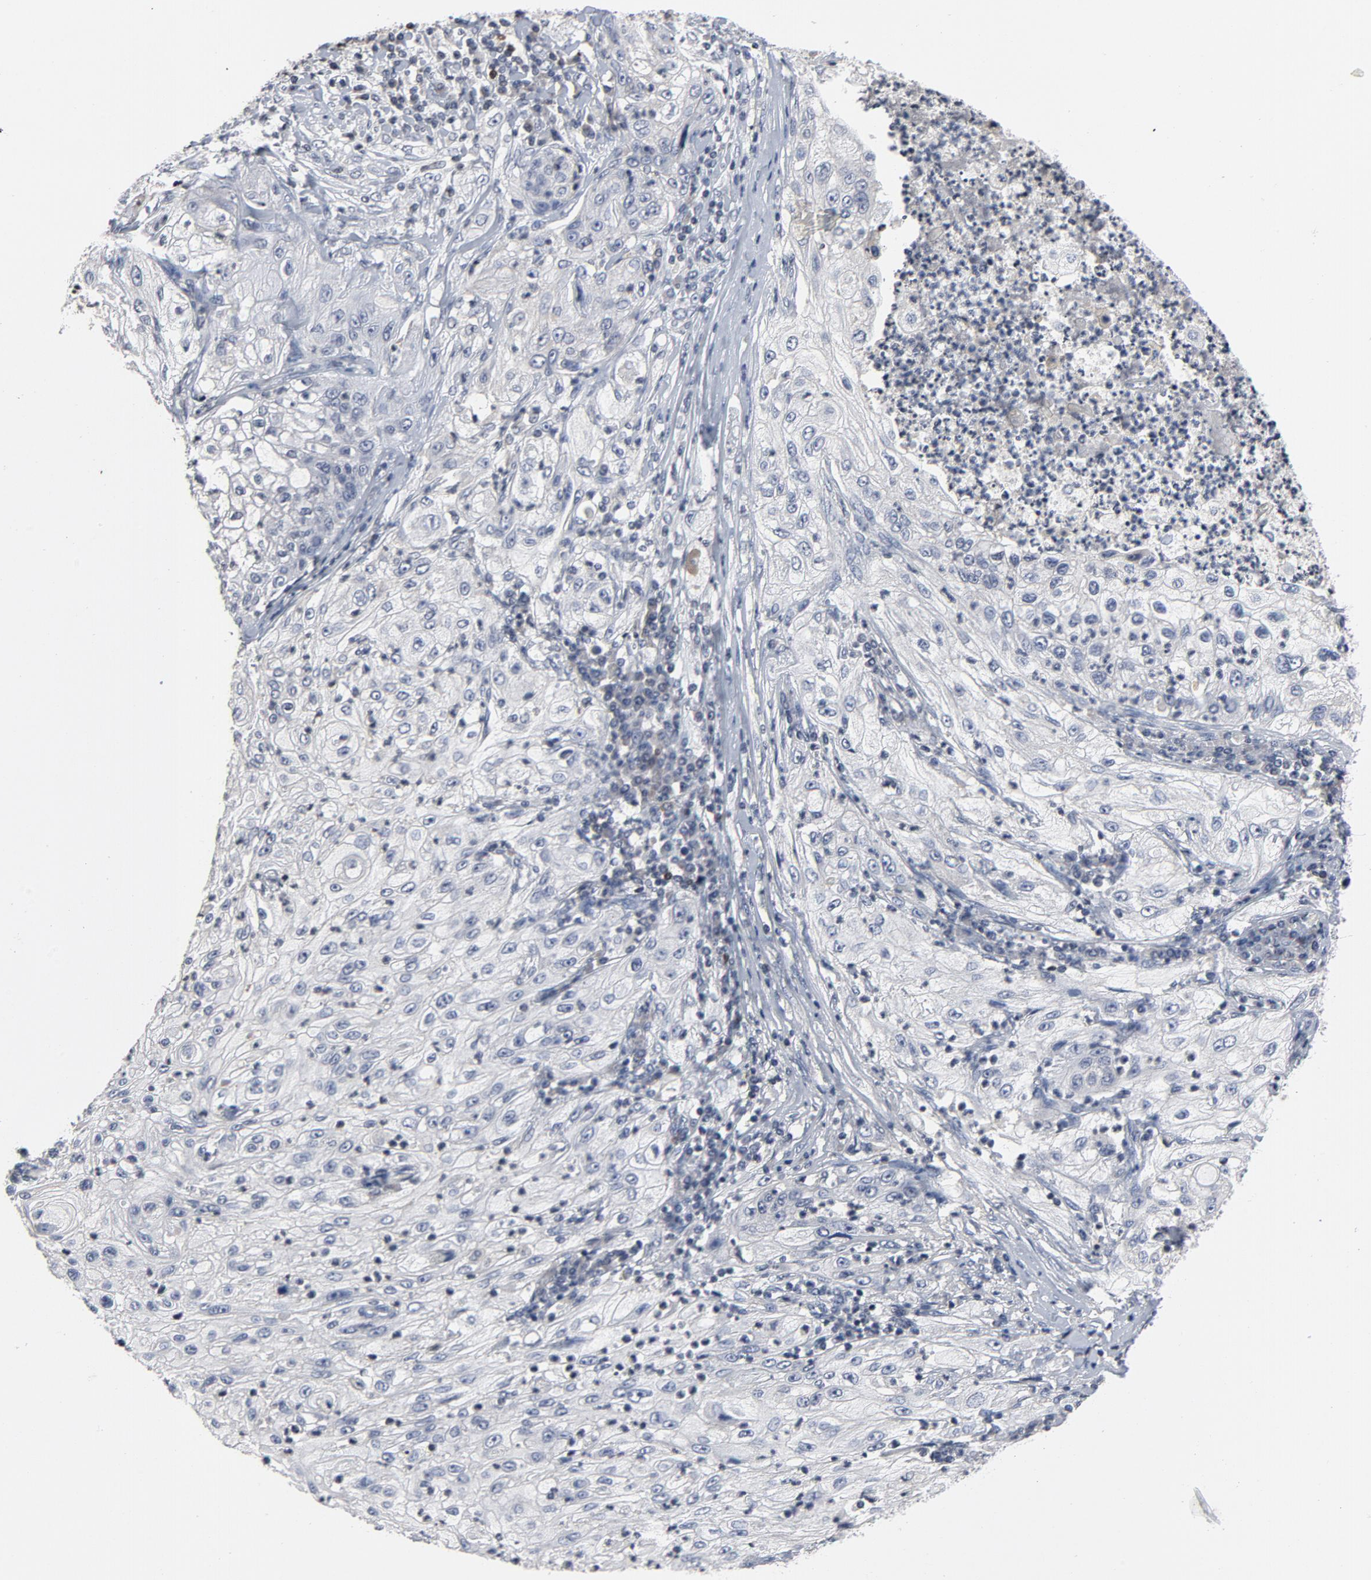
{"staining": {"intensity": "negative", "quantity": "none", "location": "none"}, "tissue": "lung cancer", "cell_type": "Tumor cells", "image_type": "cancer", "snomed": [{"axis": "morphology", "description": "Inflammation, NOS"}, {"axis": "morphology", "description": "Squamous cell carcinoma, NOS"}, {"axis": "topography", "description": "Lymph node"}, {"axis": "topography", "description": "Soft tissue"}, {"axis": "topography", "description": "Lung"}], "caption": "Tumor cells show no significant staining in lung squamous cell carcinoma.", "gene": "TCL1A", "patient": {"sex": "male", "age": 66}}